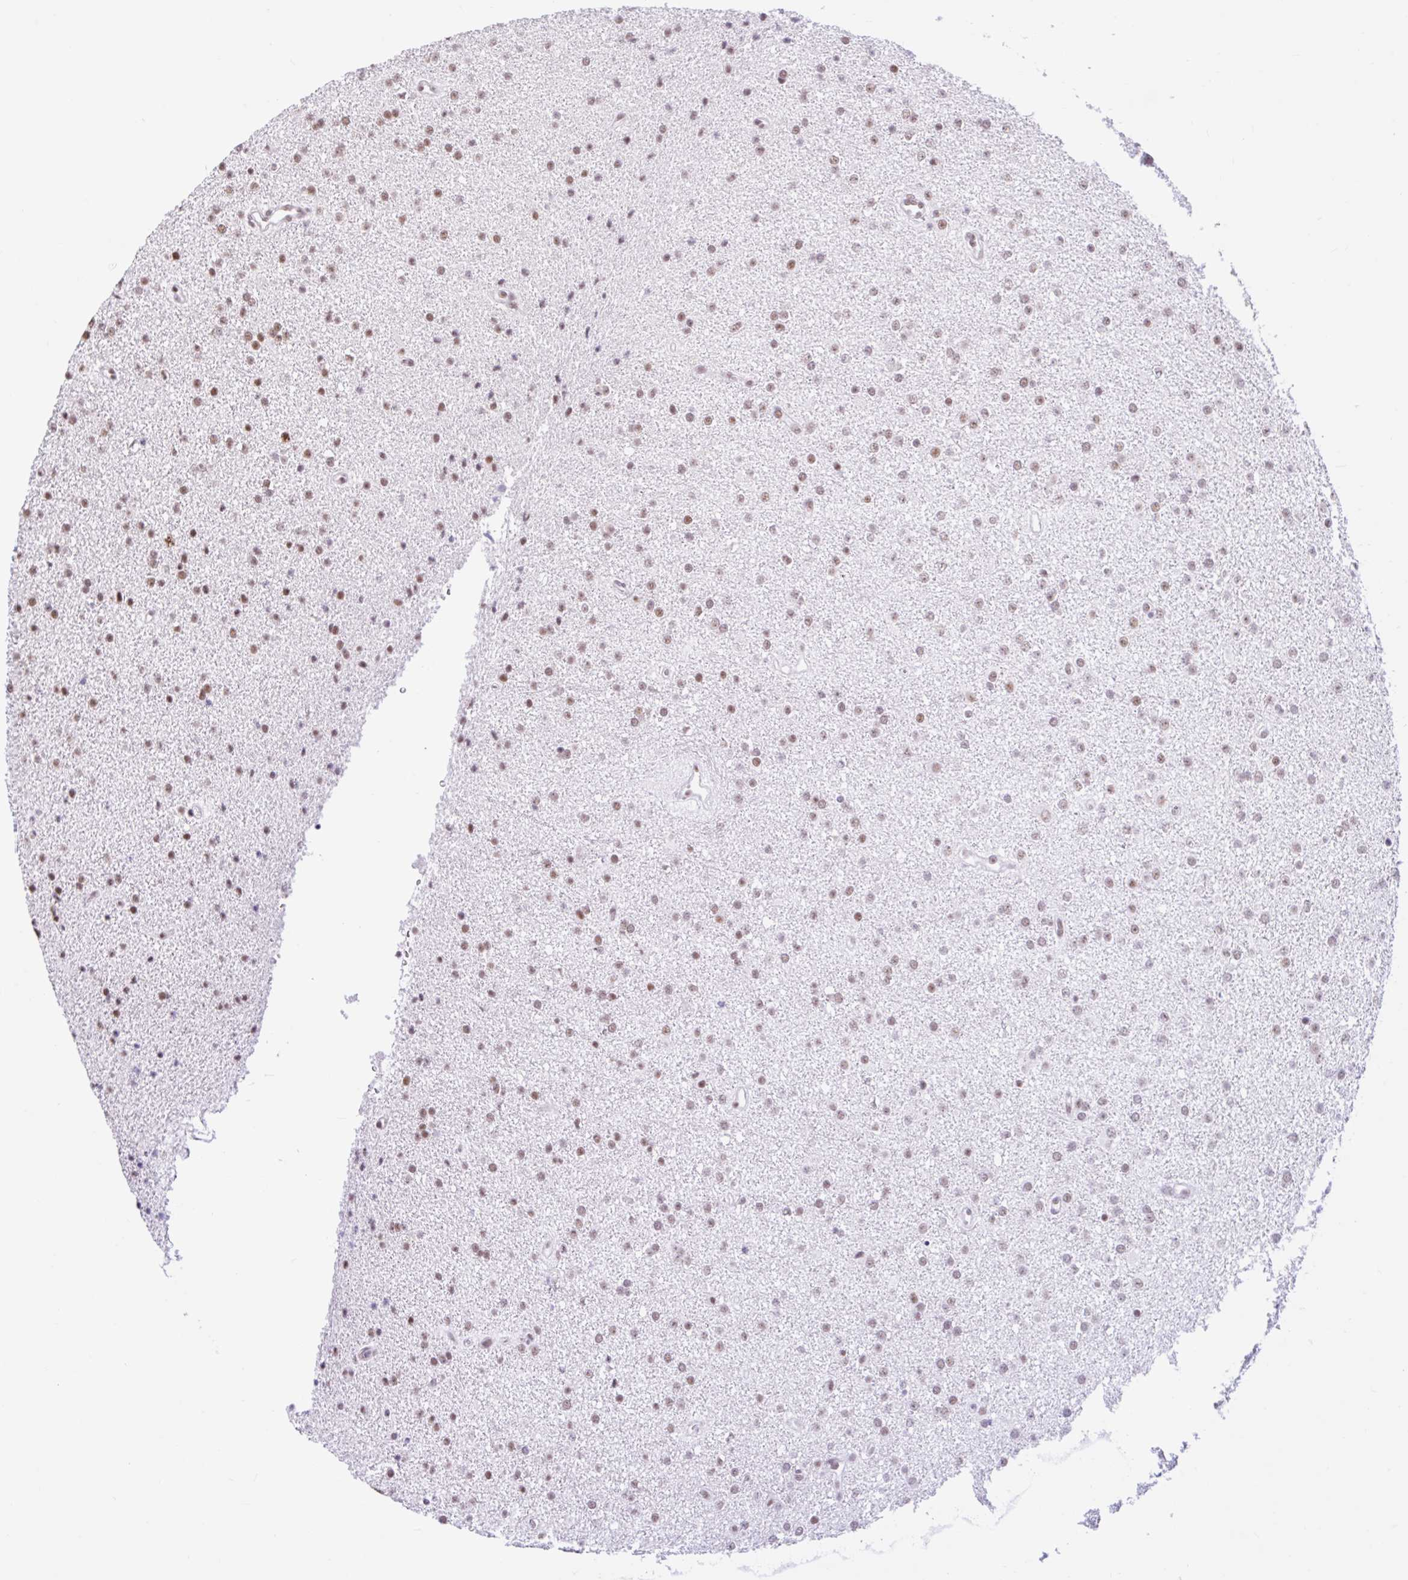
{"staining": {"intensity": "weak", "quantity": ">75%", "location": "nuclear"}, "tissue": "glioma", "cell_type": "Tumor cells", "image_type": "cancer", "snomed": [{"axis": "morphology", "description": "Glioma, malignant, Low grade"}, {"axis": "topography", "description": "Brain"}], "caption": "Tumor cells display low levels of weak nuclear positivity in about >75% of cells in malignant glioma (low-grade).", "gene": "CCDC12", "patient": {"sex": "female", "age": 34}}